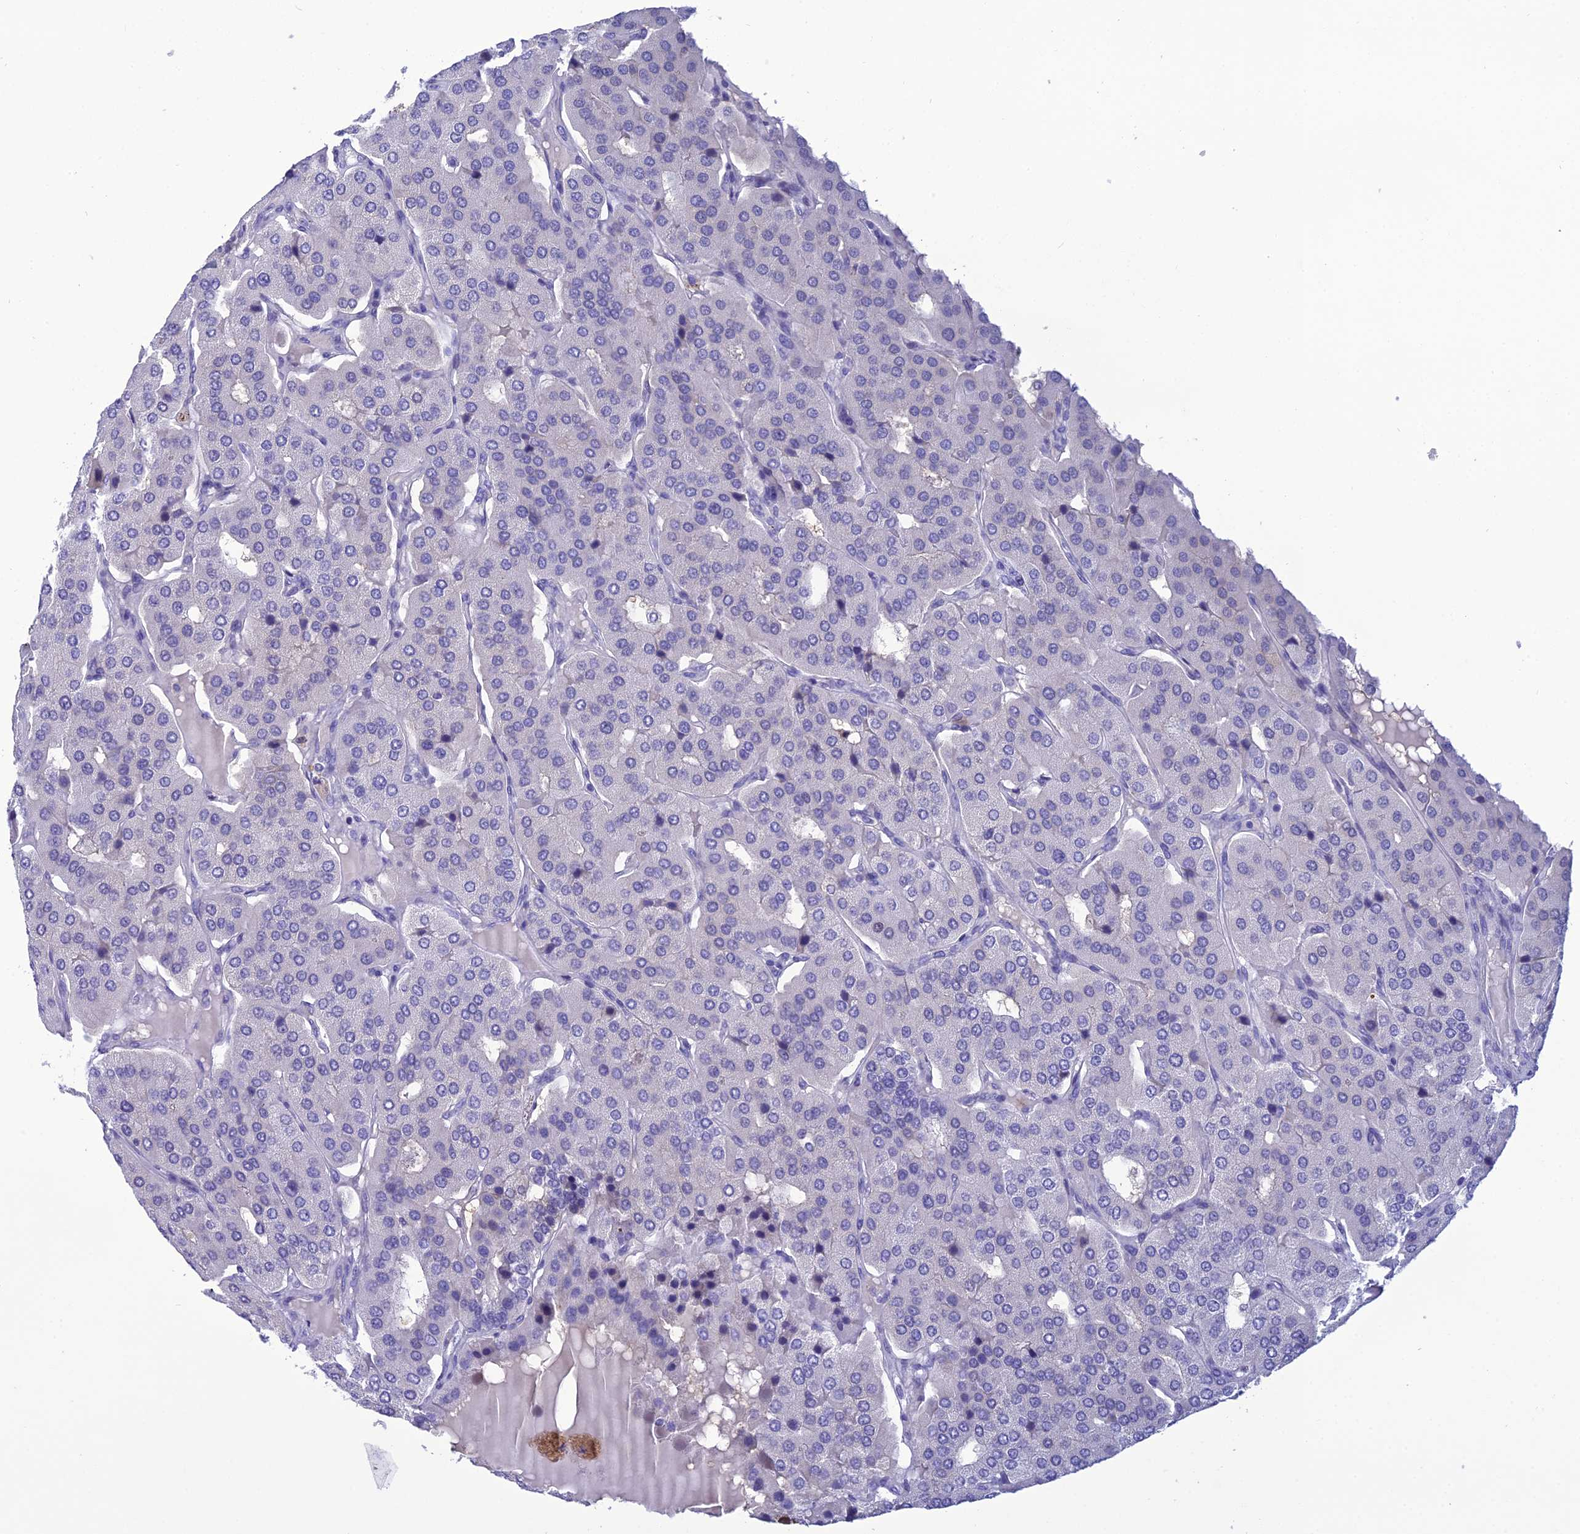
{"staining": {"intensity": "negative", "quantity": "none", "location": "none"}, "tissue": "parathyroid gland", "cell_type": "Glandular cells", "image_type": "normal", "snomed": [{"axis": "morphology", "description": "Normal tissue, NOS"}, {"axis": "morphology", "description": "Adenoma, NOS"}, {"axis": "topography", "description": "Parathyroid gland"}], "caption": "High power microscopy photomicrograph of an immunohistochemistry (IHC) histopathology image of unremarkable parathyroid gland, revealing no significant expression in glandular cells.", "gene": "CRB2", "patient": {"sex": "female", "age": 86}}